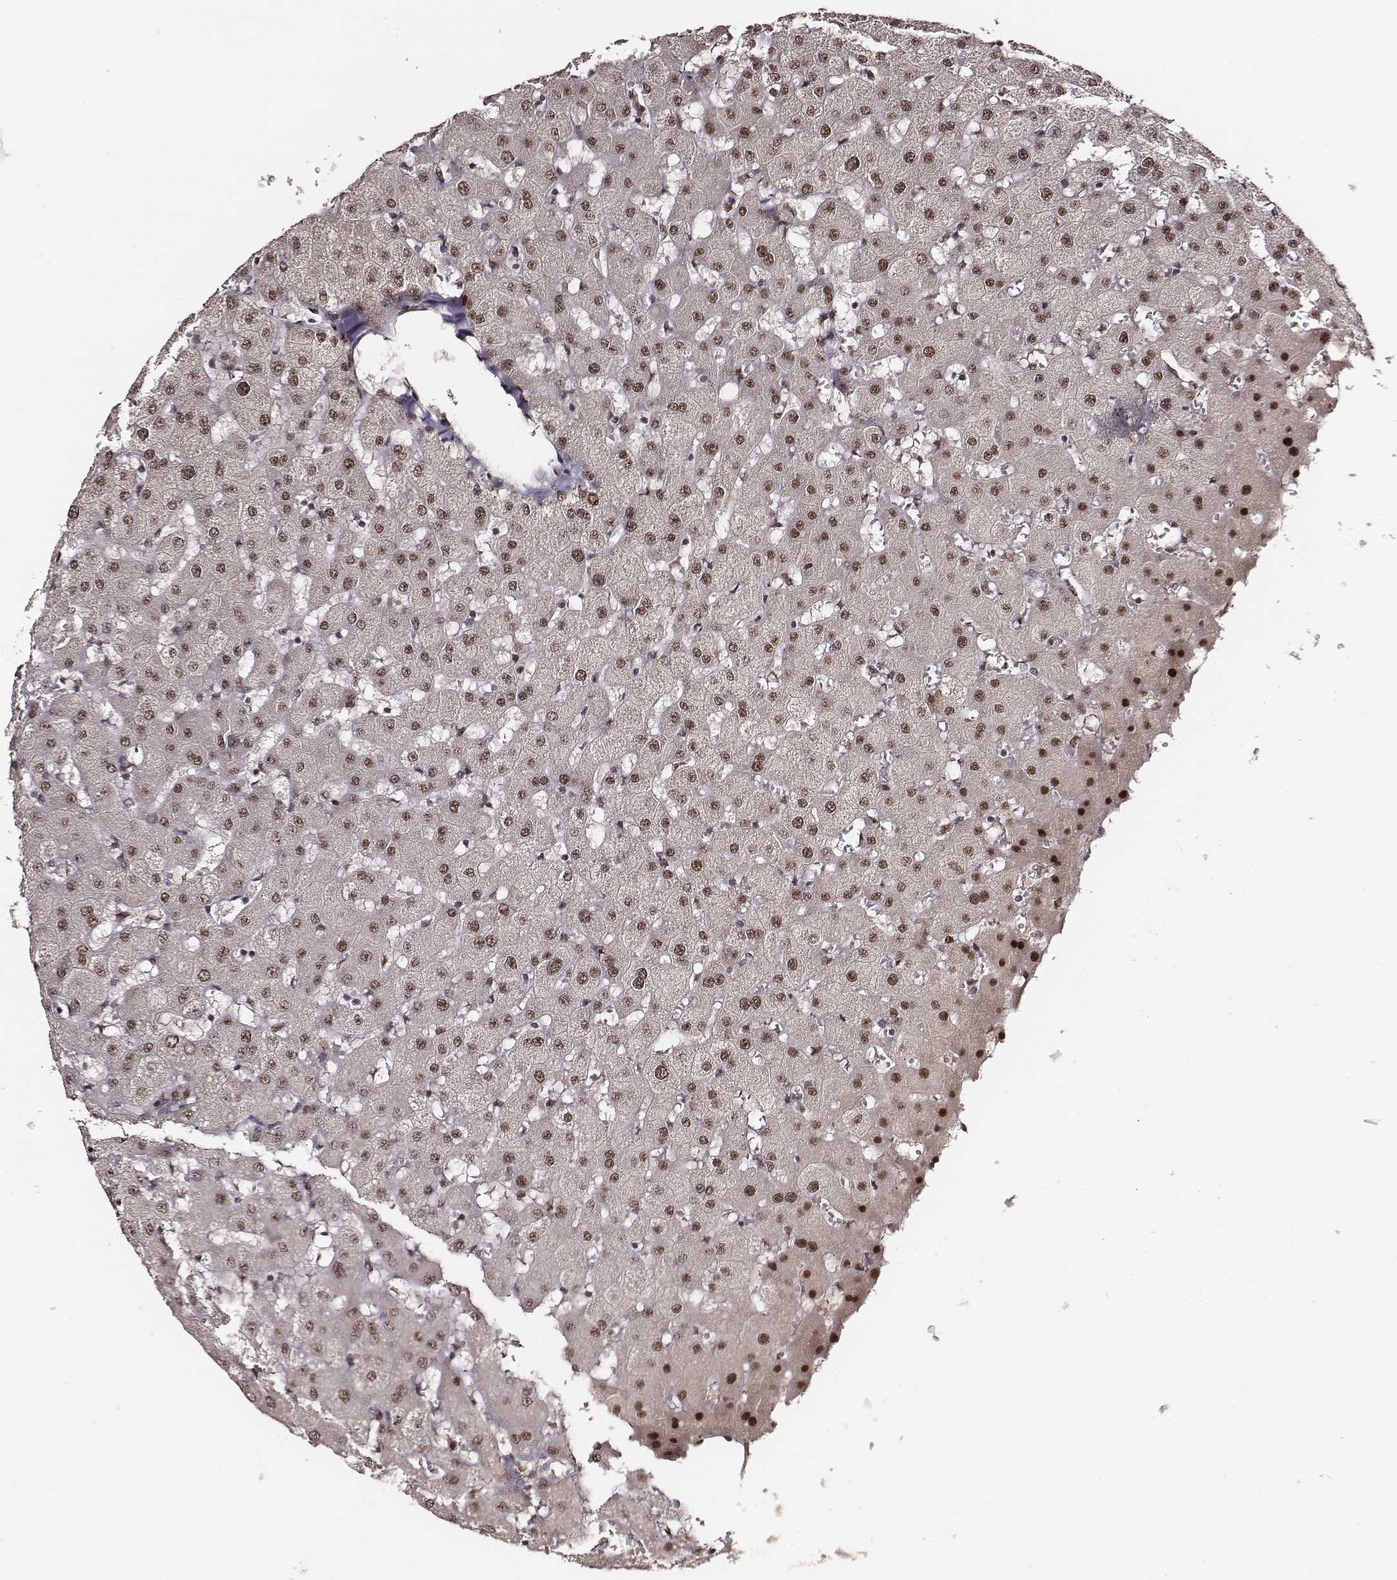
{"staining": {"intensity": "moderate", "quantity": ">75%", "location": "nuclear"}, "tissue": "liver", "cell_type": "Cholangiocytes", "image_type": "normal", "snomed": [{"axis": "morphology", "description": "Normal tissue, NOS"}, {"axis": "topography", "description": "Liver"}], "caption": "IHC (DAB (3,3'-diaminobenzidine)) staining of normal human liver exhibits moderate nuclear protein expression in about >75% of cholangiocytes.", "gene": "PPARA", "patient": {"sex": "female", "age": 63}}